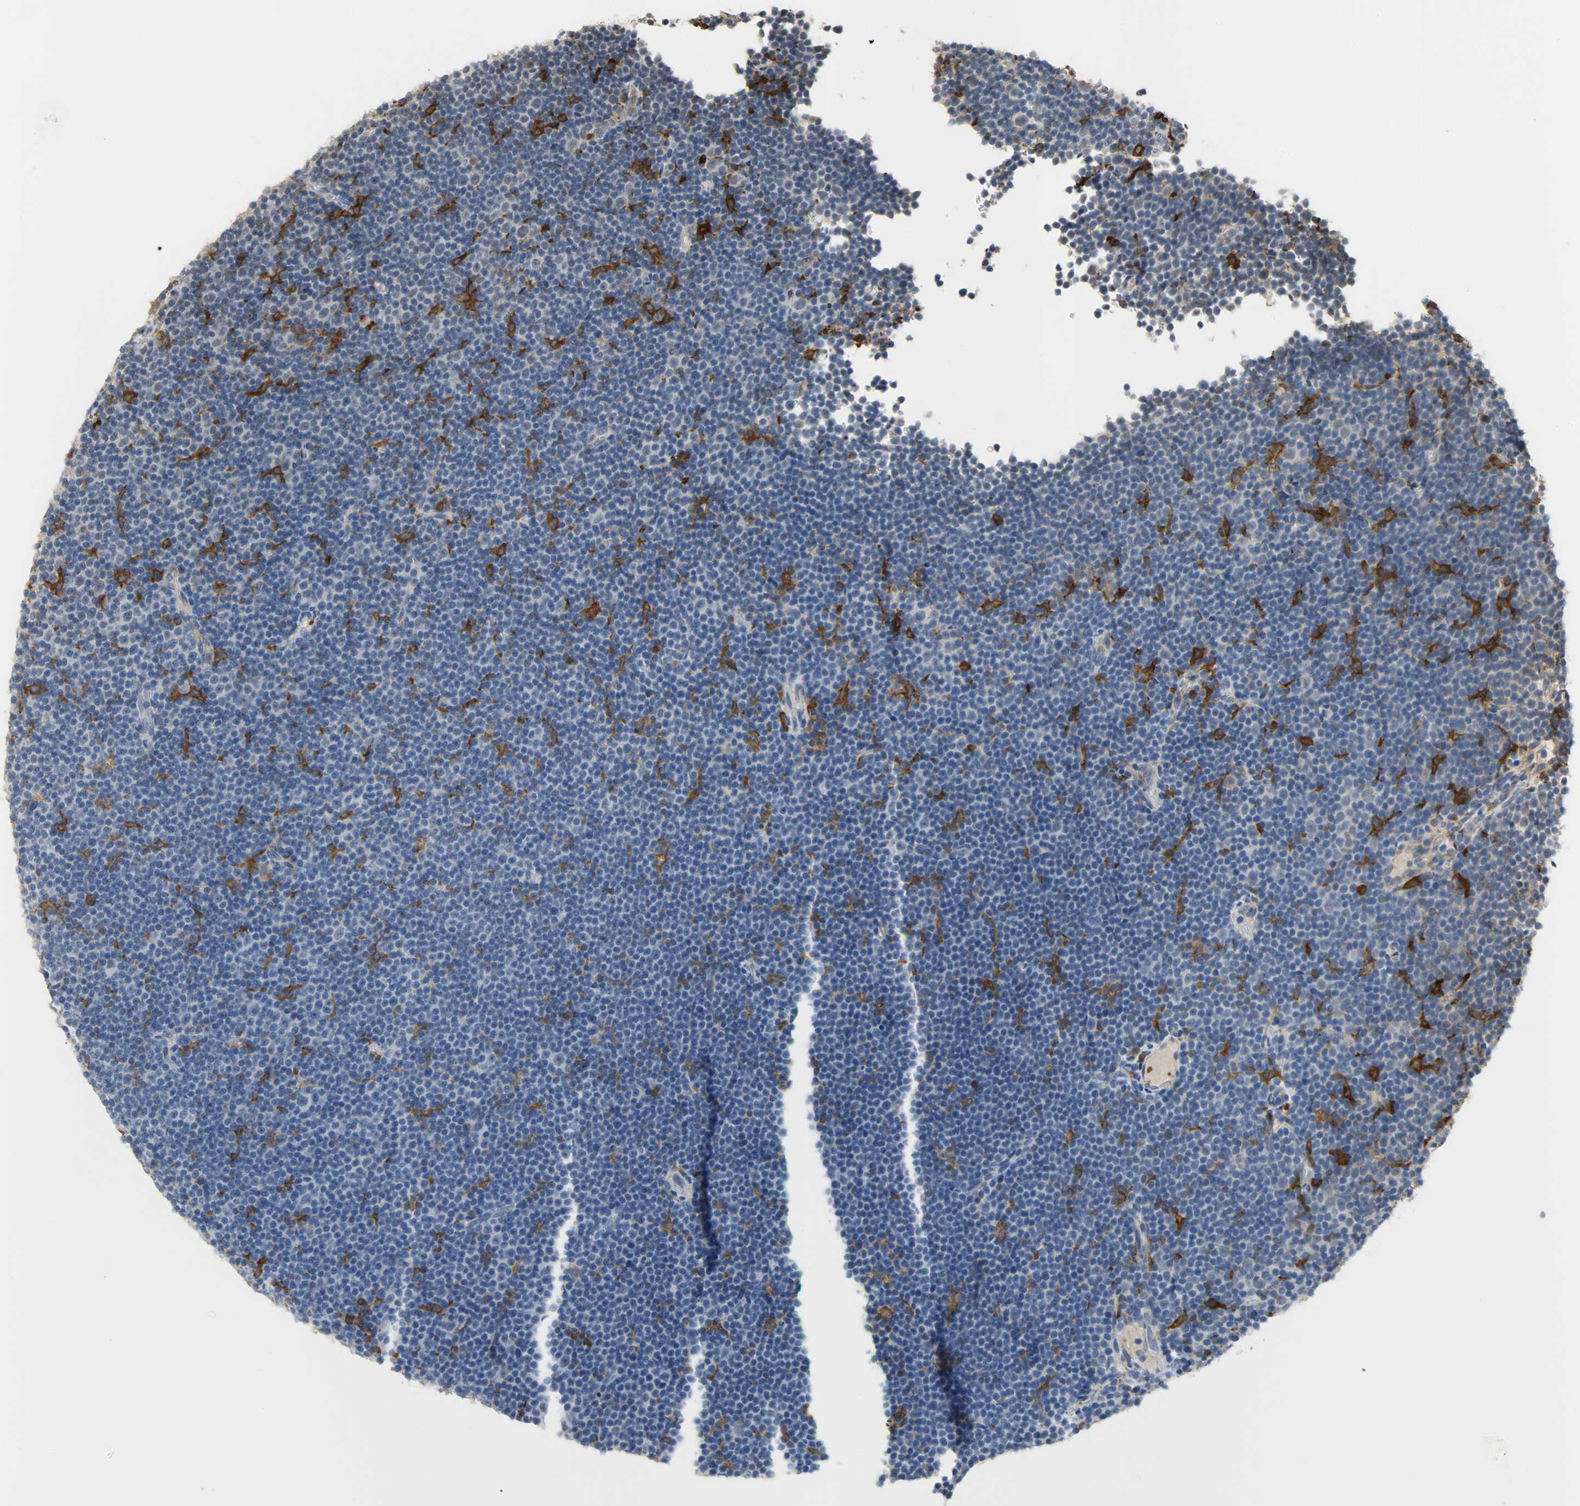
{"staining": {"intensity": "negative", "quantity": "none", "location": "none"}, "tissue": "lymphoma", "cell_type": "Tumor cells", "image_type": "cancer", "snomed": [{"axis": "morphology", "description": "Malignant lymphoma, non-Hodgkin's type, Low grade"}, {"axis": "topography", "description": "Lymph node"}], "caption": "Low-grade malignant lymphoma, non-Hodgkin's type stained for a protein using immunohistochemistry reveals no staining tumor cells.", "gene": "SKAP2", "patient": {"sex": "female", "age": 67}}